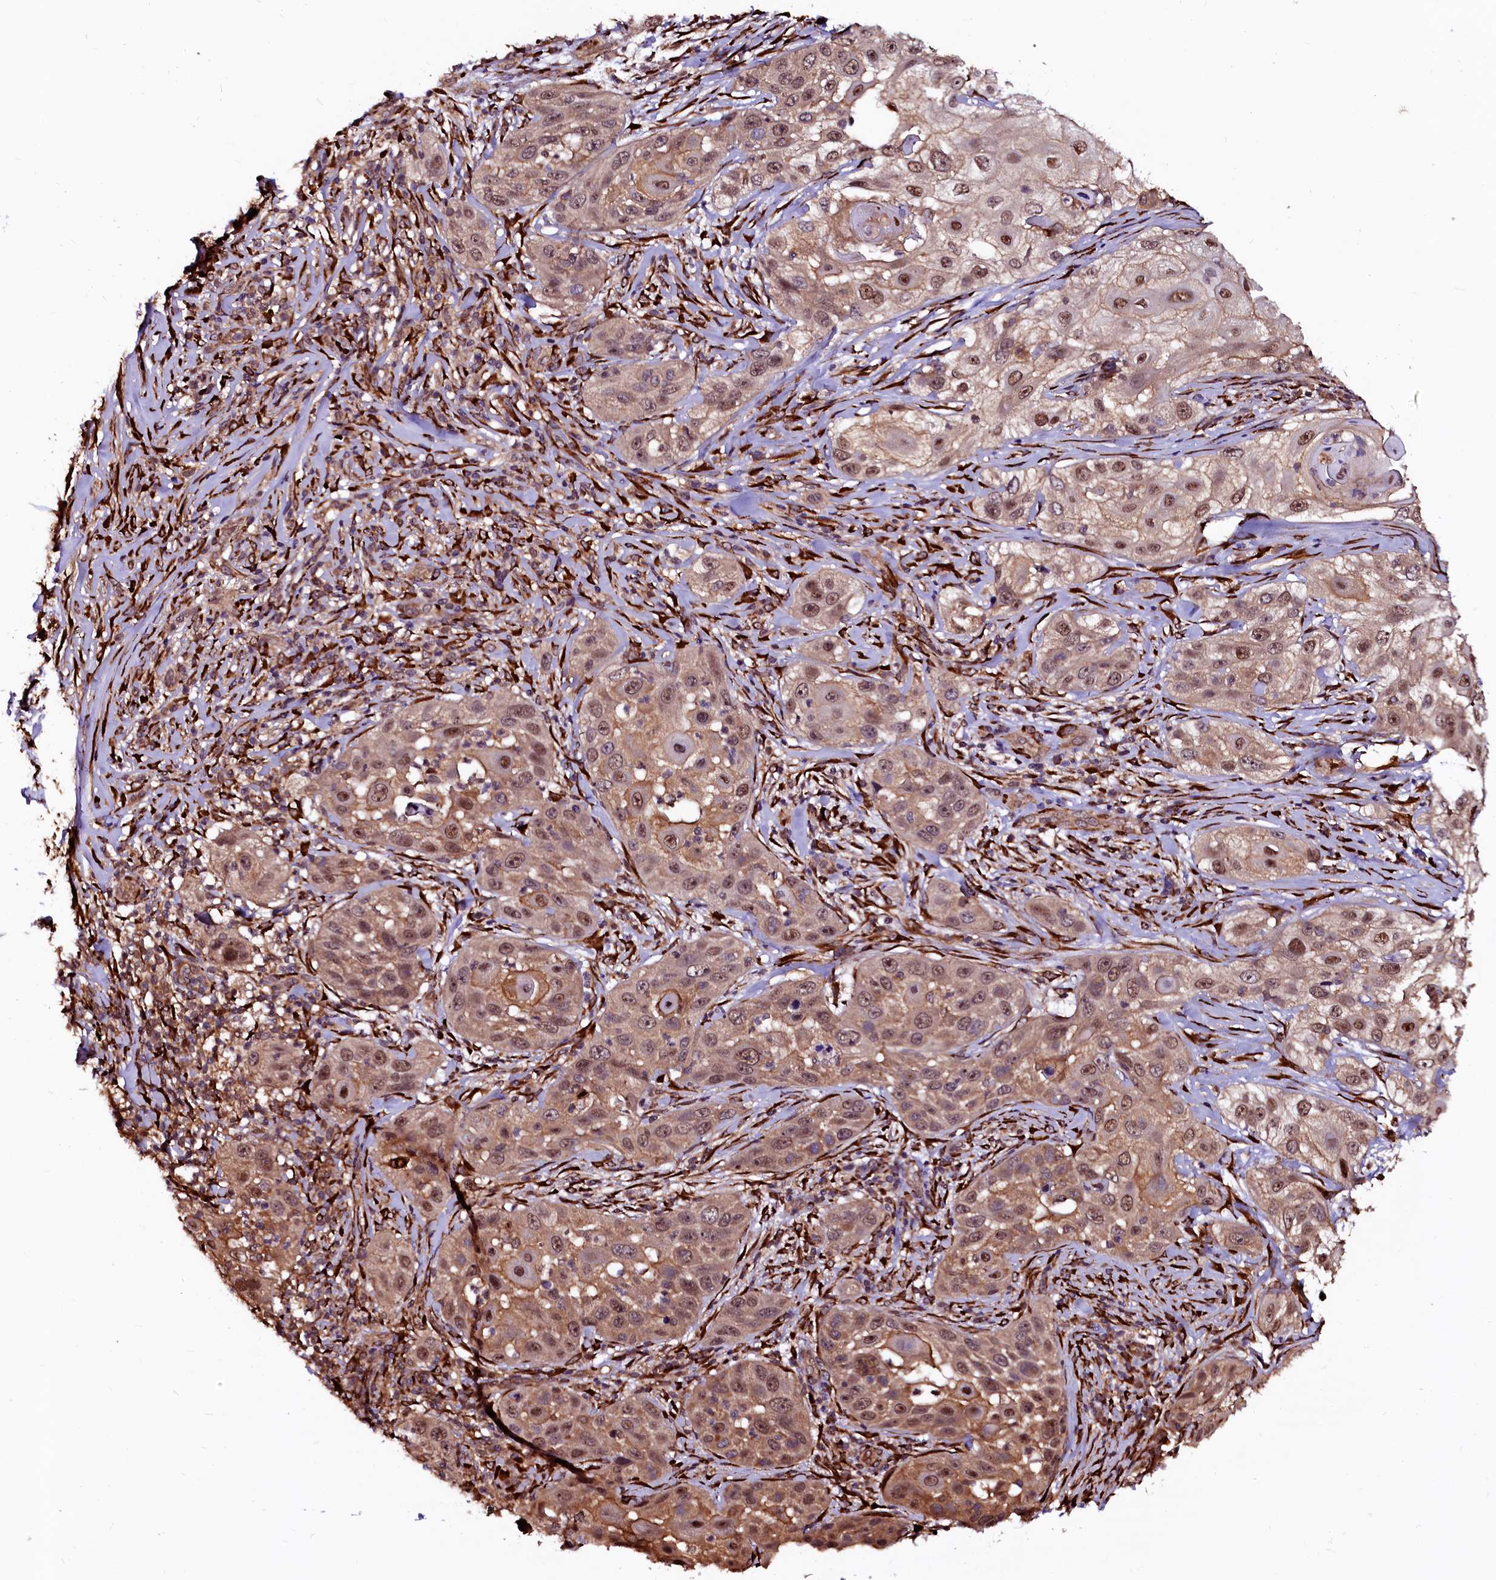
{"staining": {"intensity": "moderate", "quantity": ">75%", "location": "cytoplasmic/membranous,nuclear"}, "tissue": "skin cancer", "cell_type": "Tumor cells", "image_type": "cancer", "snomed": [{"axis": "morphology", "description": "Squamous cell carcinoma, NOS"}, {"axis": "topography", "description": "Skin"}], "caption": "A brown stain labels moderate cytoplasmic/membranous and nuclear expression of a protein in human skin cancer tumor cells.", "gene": "N4BP1", "patient": {"sex": "female", "age": 44}}